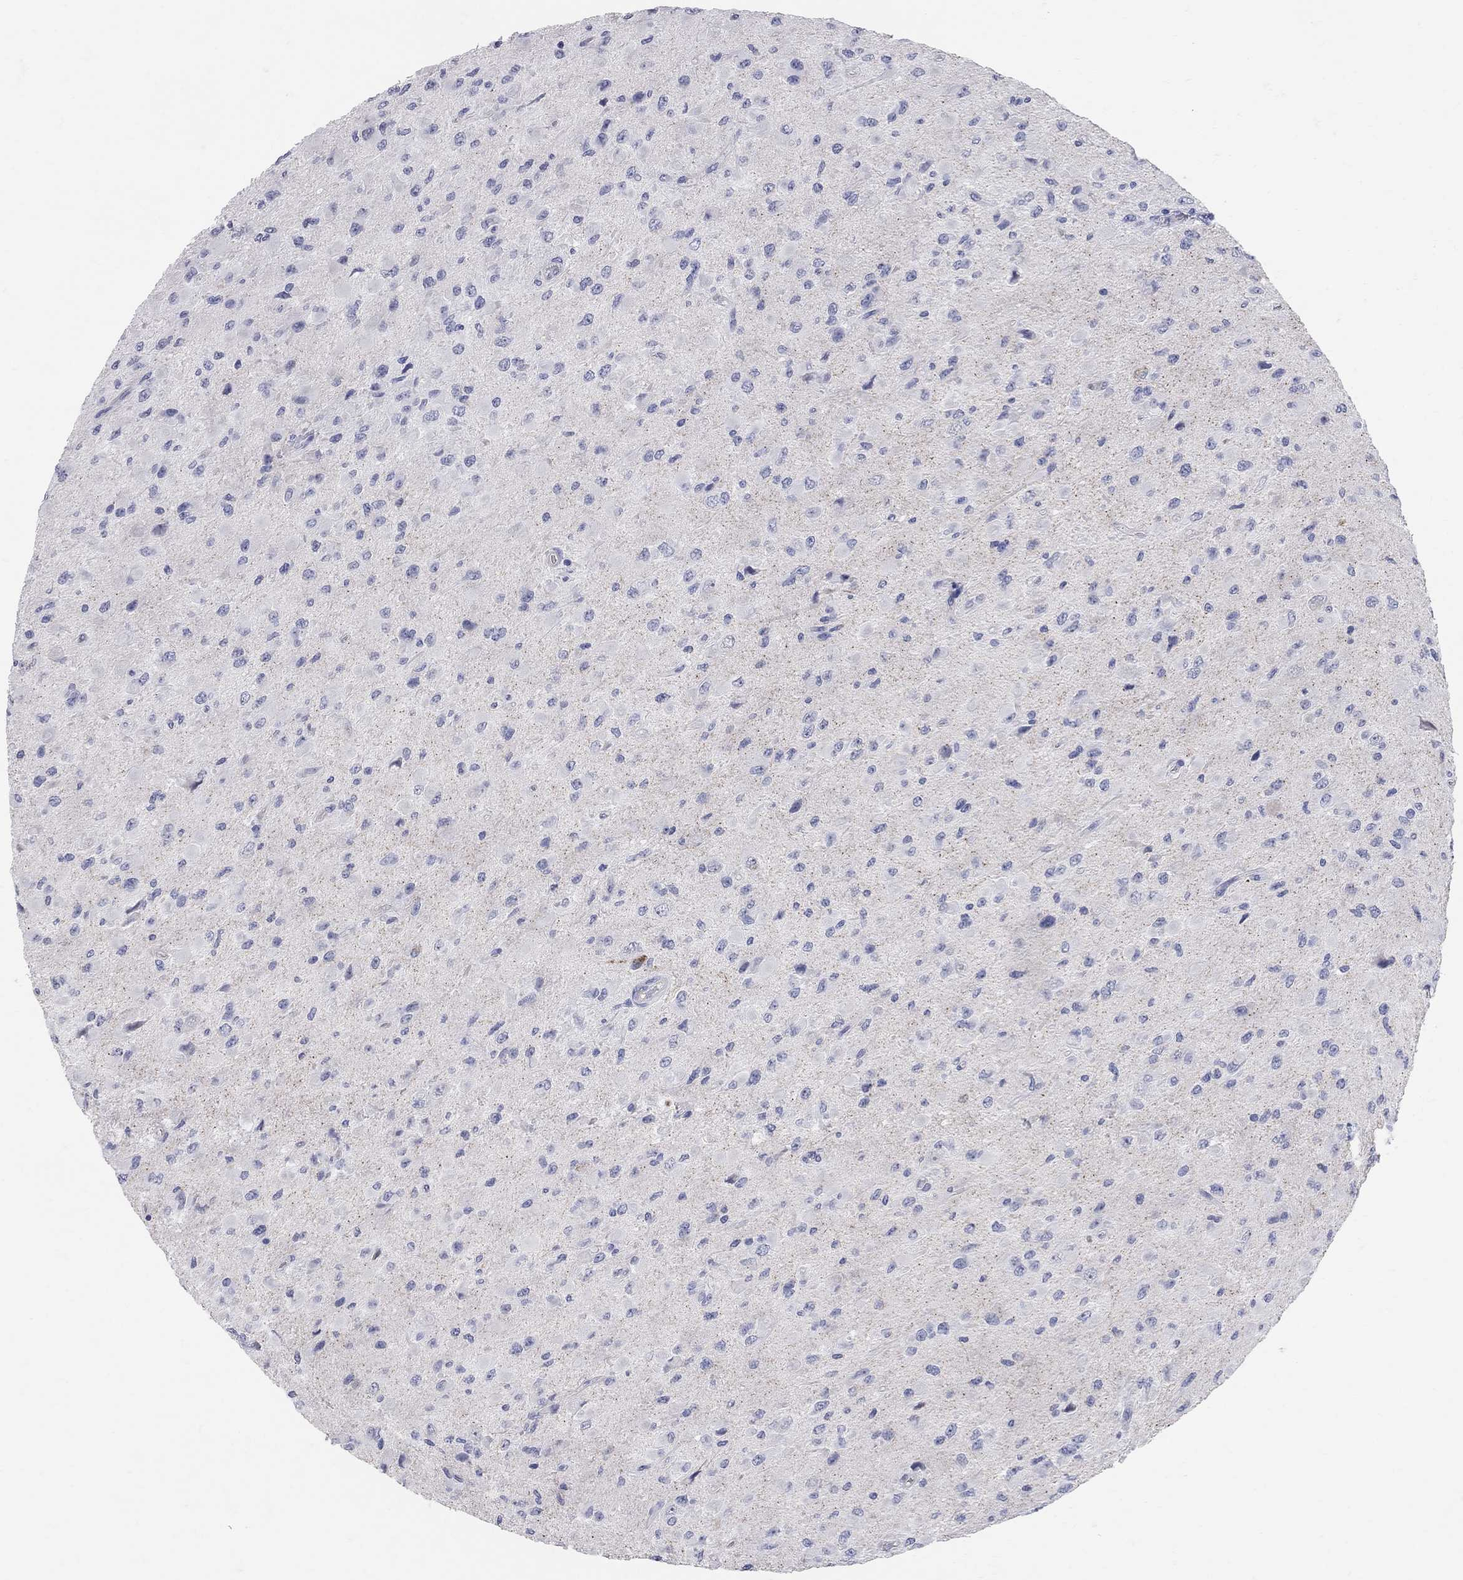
{"staining": {"intensity": "negative", "quantity": "none", "location": "none"}, "tissue": "glioma", "cell_type": "Tumor cells", "image_type": "cancer", "snomed": [{"axis": "morphology", "description": "Glioma, malignant, High grade"}, {"axis": "topography", "description": "Cerebral cortex"}], "caption": "Glioma was stained to show a protein in brown. There is no significant expression in tumor cells. Nuclei are stained in blue.", "gene": "AOX1", "patient": {"sex": "male", "age": 35}}